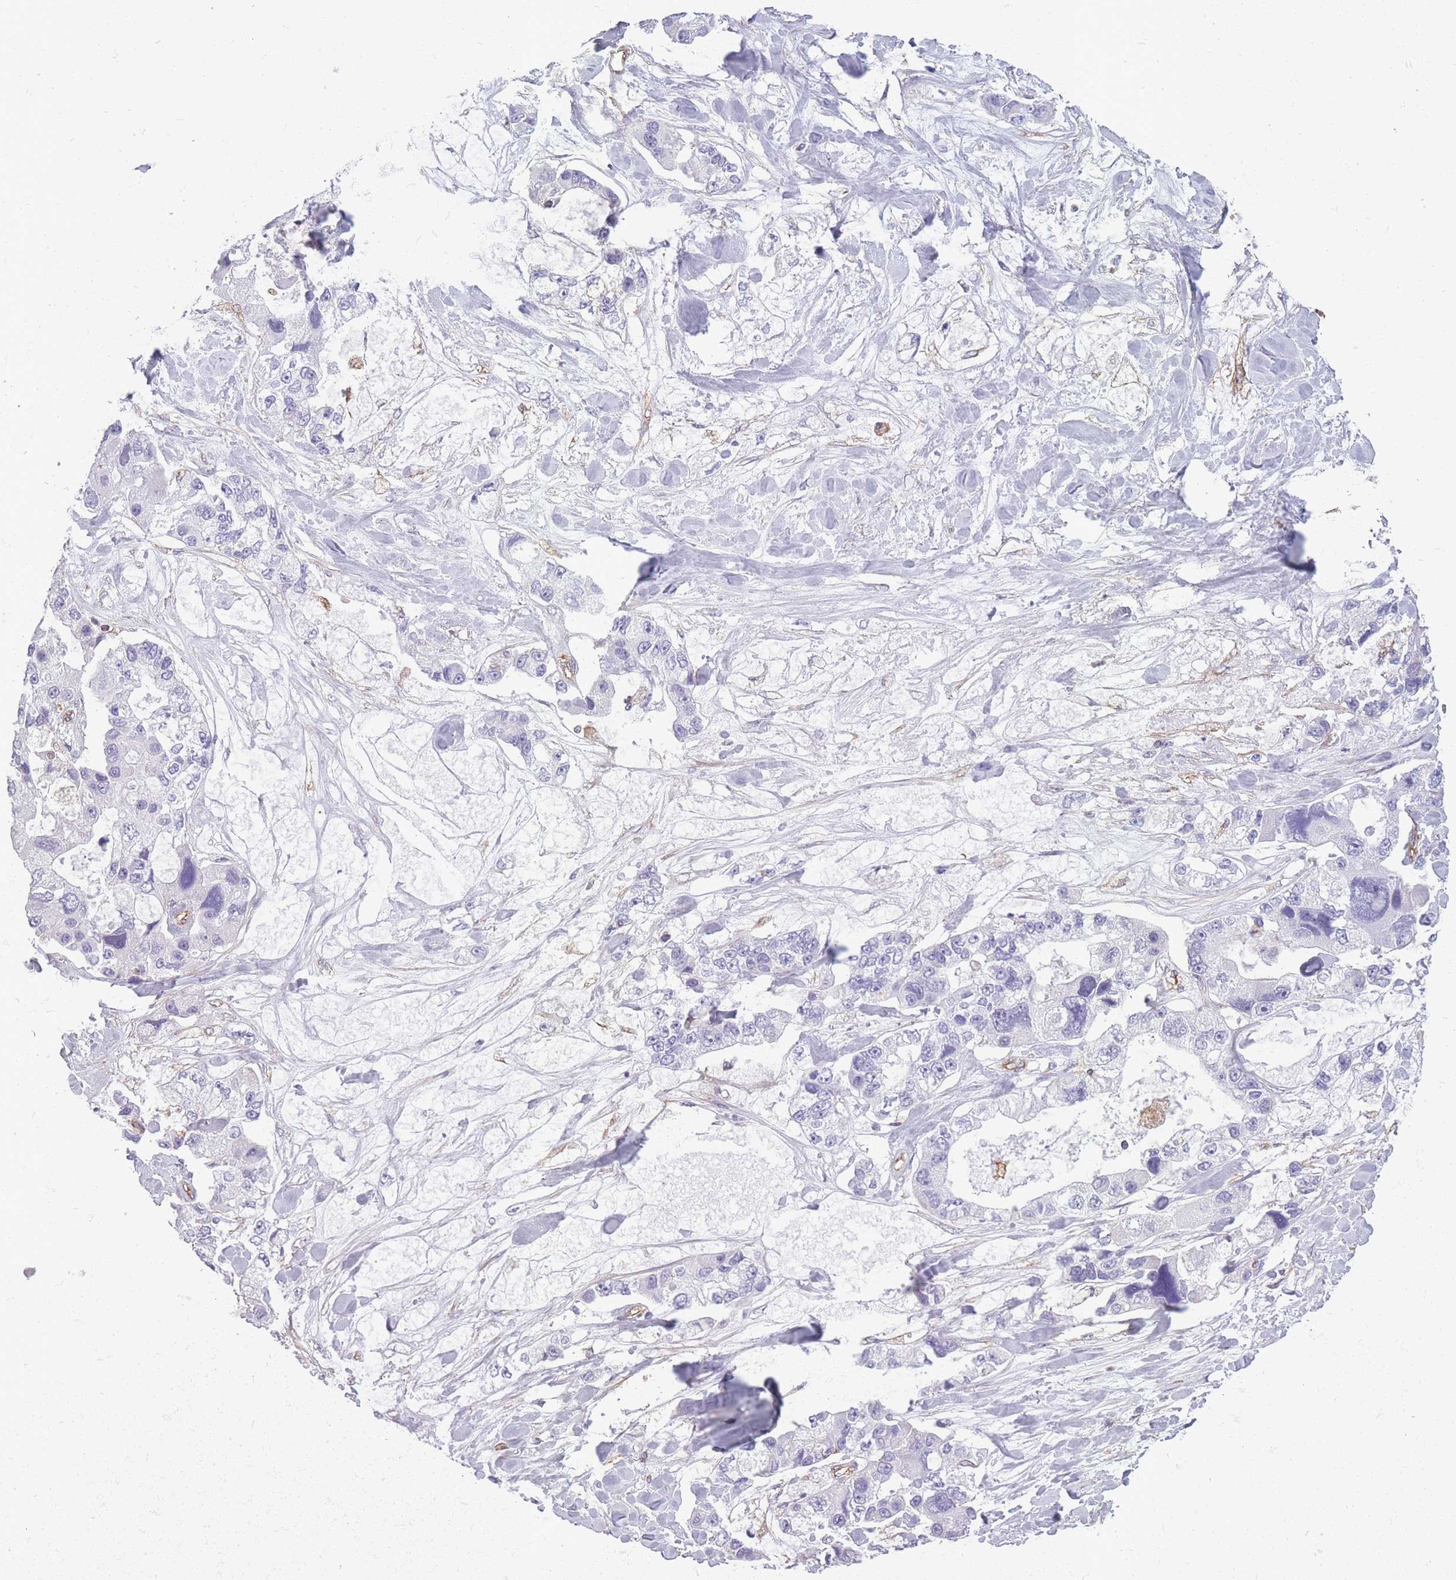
{"staining": {"intensity": "negative", "quantity": "none", "location": "none"}, "tissue": "lung cancer", "cell_type": "Tumor cells", "image_type": "cancer", "snomed": [{"axis": "morphology", "description": "Adenocarcinoma, NOS"}, {"axis": "topography", "description": "Lung"}], "caption": "The photomicrograph shows no staining of tumor cells in lung cancer. (Stains: DAB (3,3'-diaminobenzidine) IHC with hematoxylin counter stain, Microscopy: brightfield microscopy at high magnification).", "gene": "ADD1", "patient": {"sex": "female", "age": 54}}